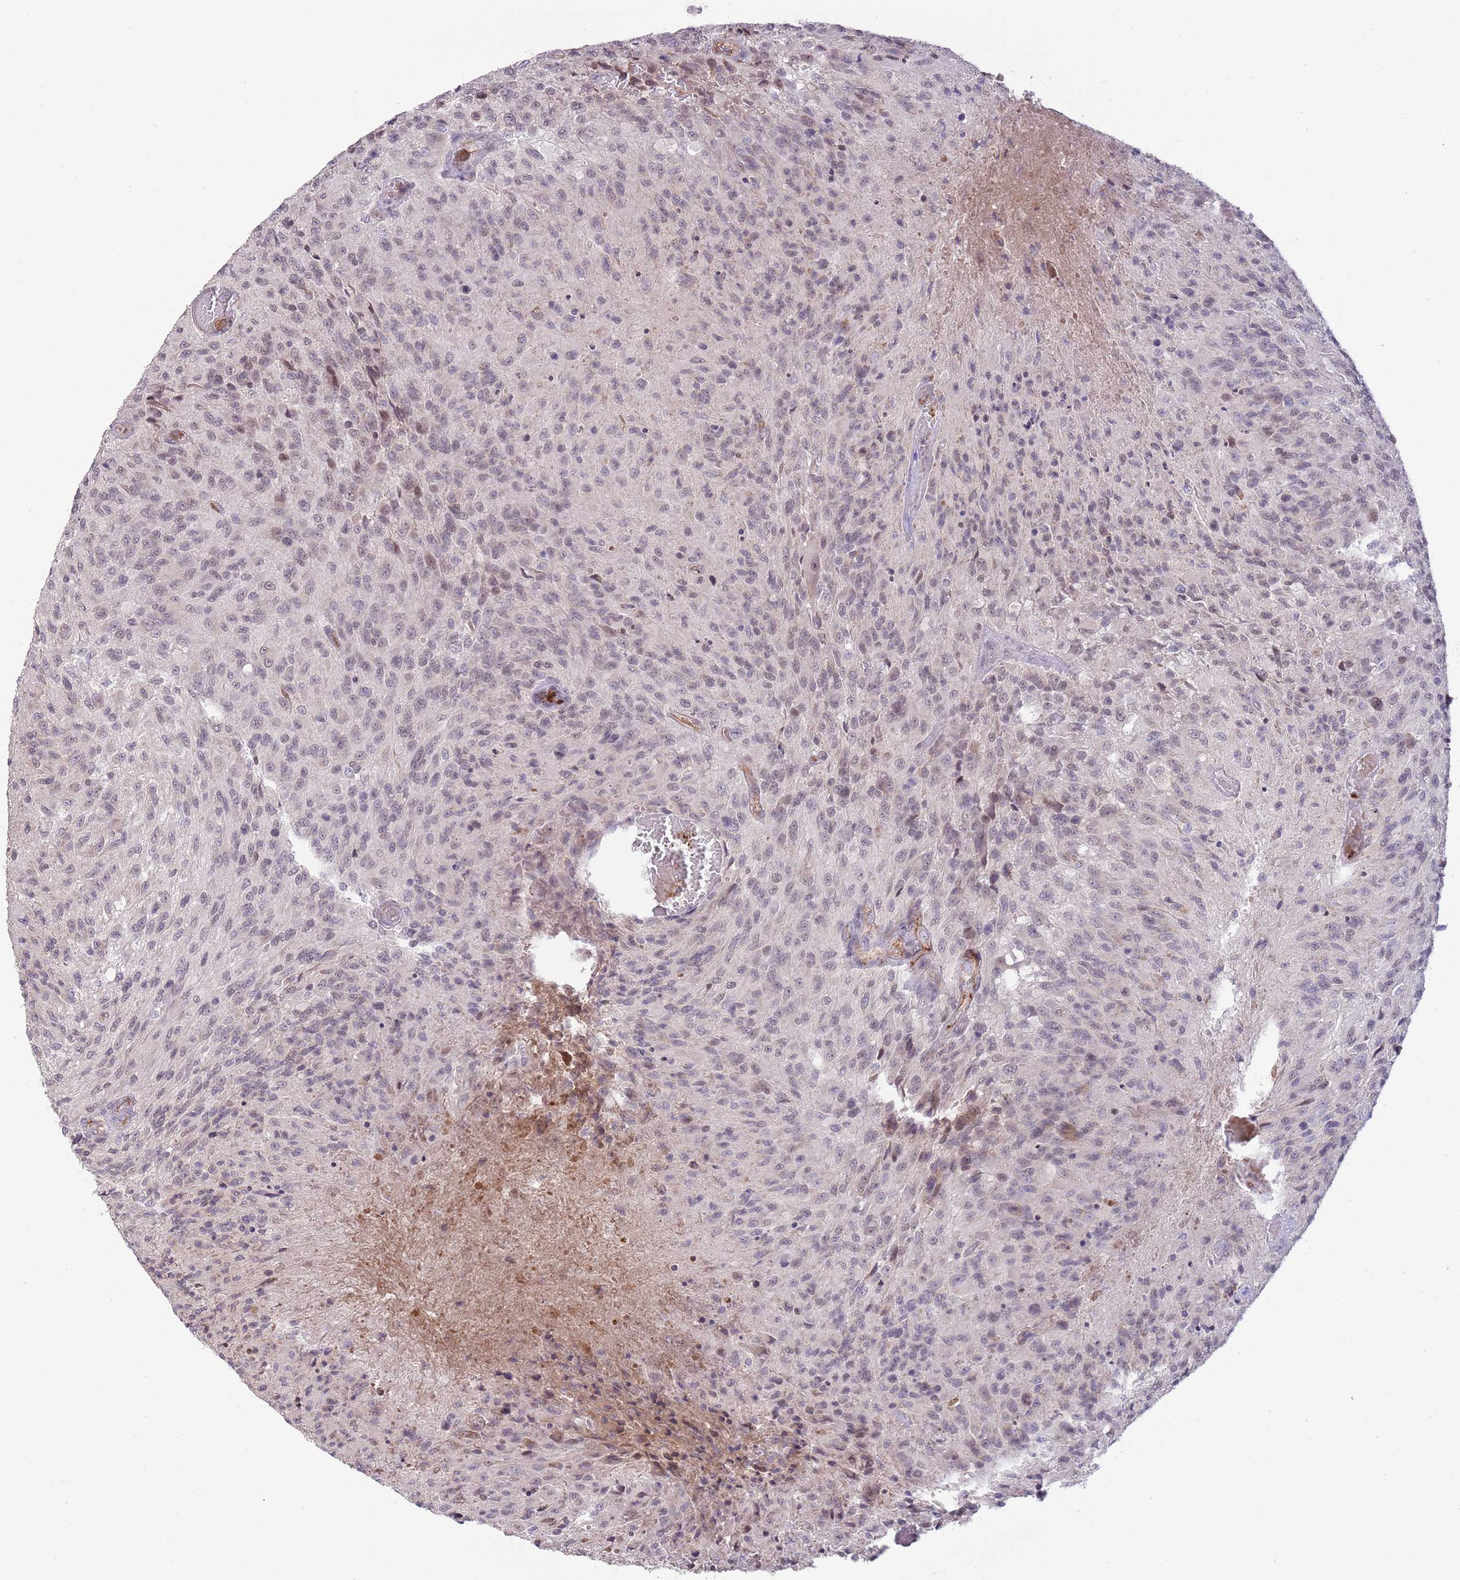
{"staining": {"intensity": "weak", "quantity": "<25%", "location": "nuclear"}, "tissue": "glioma", "cell_type": "Tumor cells", "image_type": "cancer", "snomed": [{"axis": "morphology", "description": "Normal tissue, NOS"}, {"axis": "morphology", "description": "Glioma, malignant, High grade"}, {"axis": "topography", "description": "Cerebral cortex"}], "caption": "Human malignant glioma (high-grade) stained for a protein using immunohistochemistry (IHC) displays no expression in tumor cells.", "gene": "DPP10", "patient": {"sex": "male", "age": 56}}